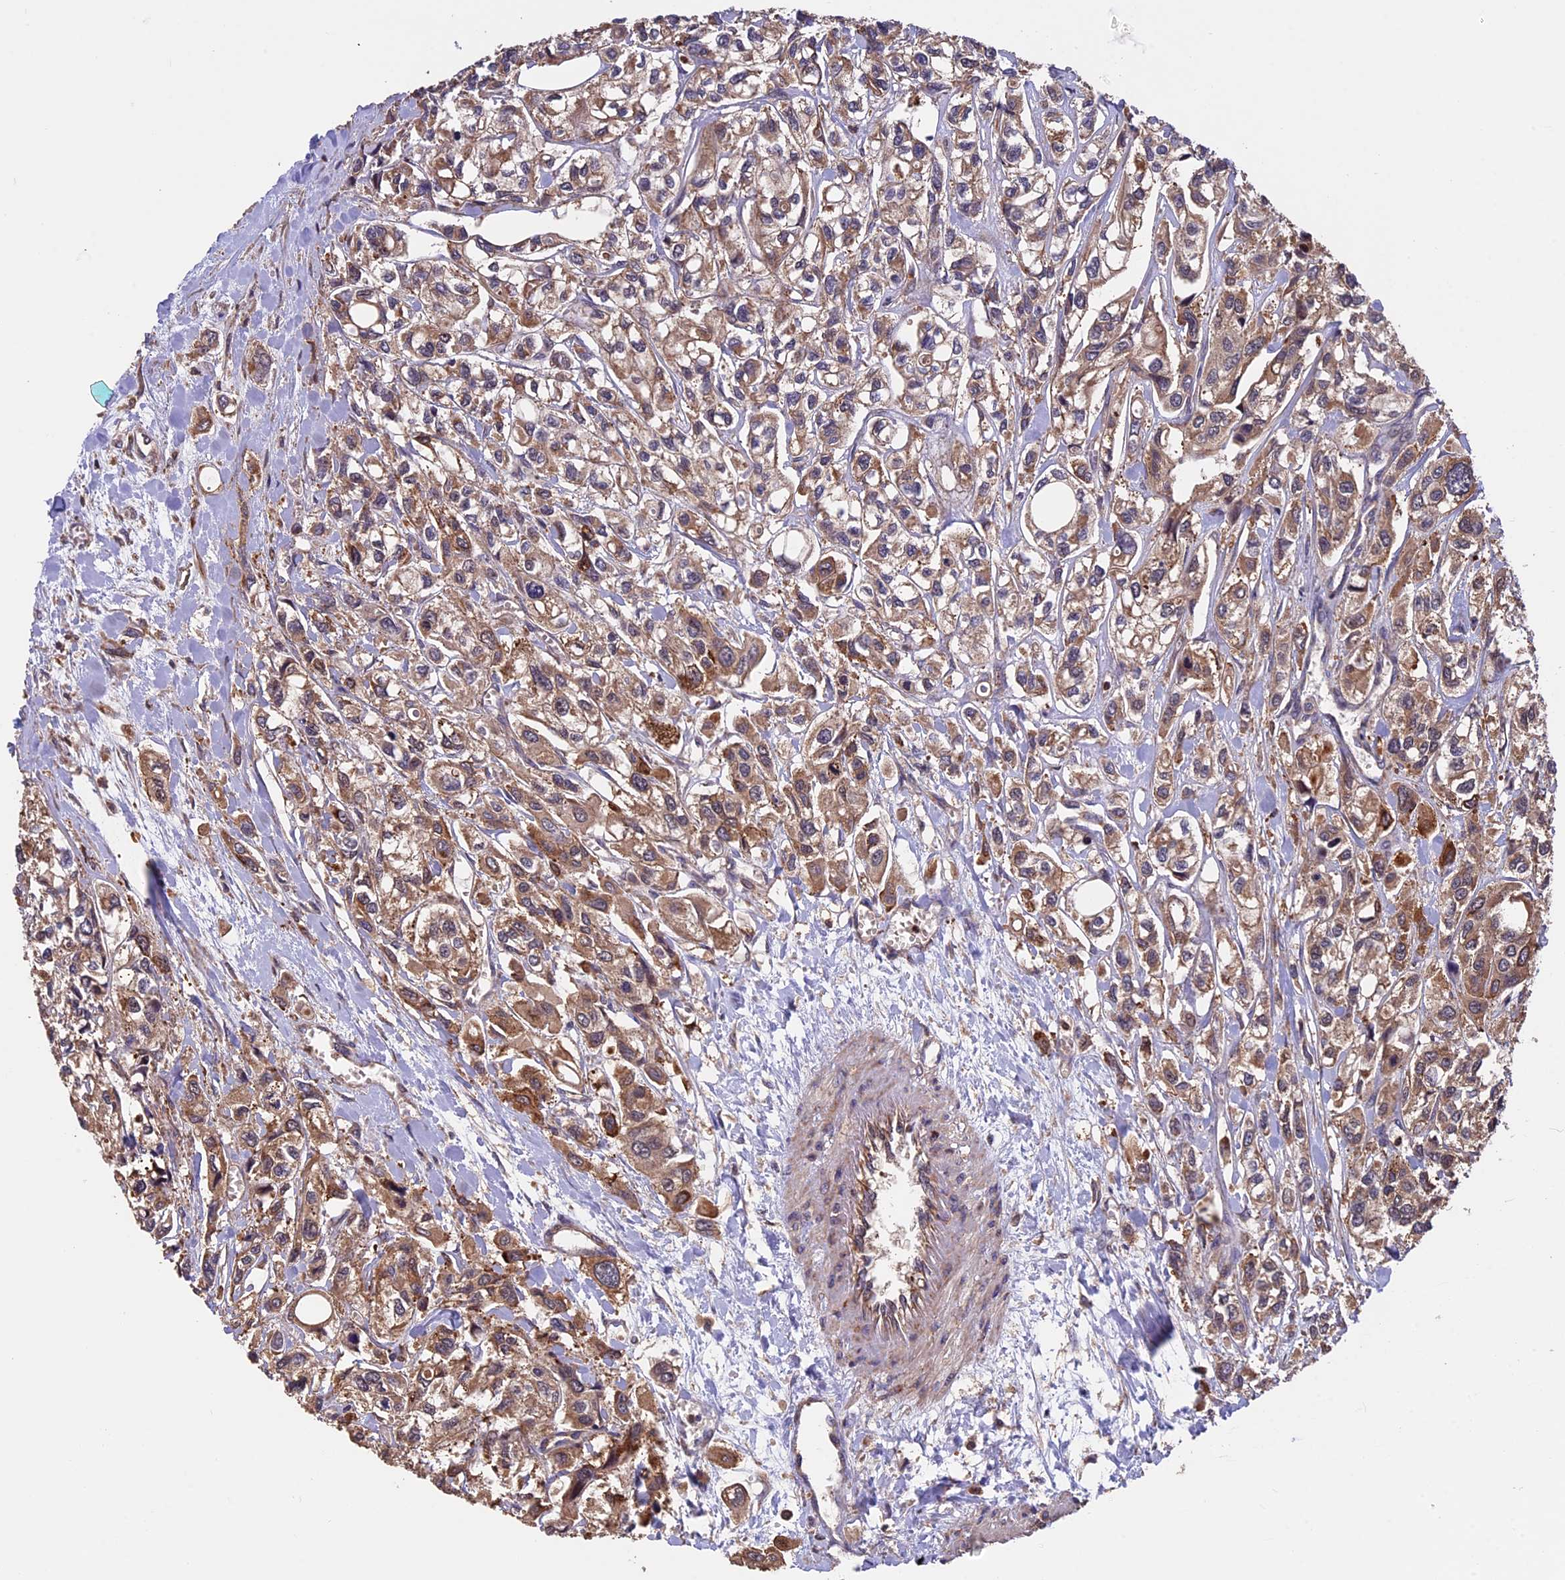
{"staining": {"intensity": "moderate", "quantity": ">75%", "location": "cytoplasmic/membranous"}, "tissue": "urothelial cancer", "cell_type": "Tumor cells", "image_type": "cancer", "snomed": [{"axis": "morphology", "description": "Urothelial carcinoma, High grade"}, {"axis": "topography", "description": "Urinary bladder"}], "caption": "Immunohistochemical staining of urothelial cancer exhibits moderate cytoplasmic/membranous protein expression in about >75% of tumor cells. (DAB (3,3'-diaminobenzidine) IHC with brightfield microscopy, high magnification).", "gene": "PKD2L2", "patient": {"sex": "male", "age": 67}}